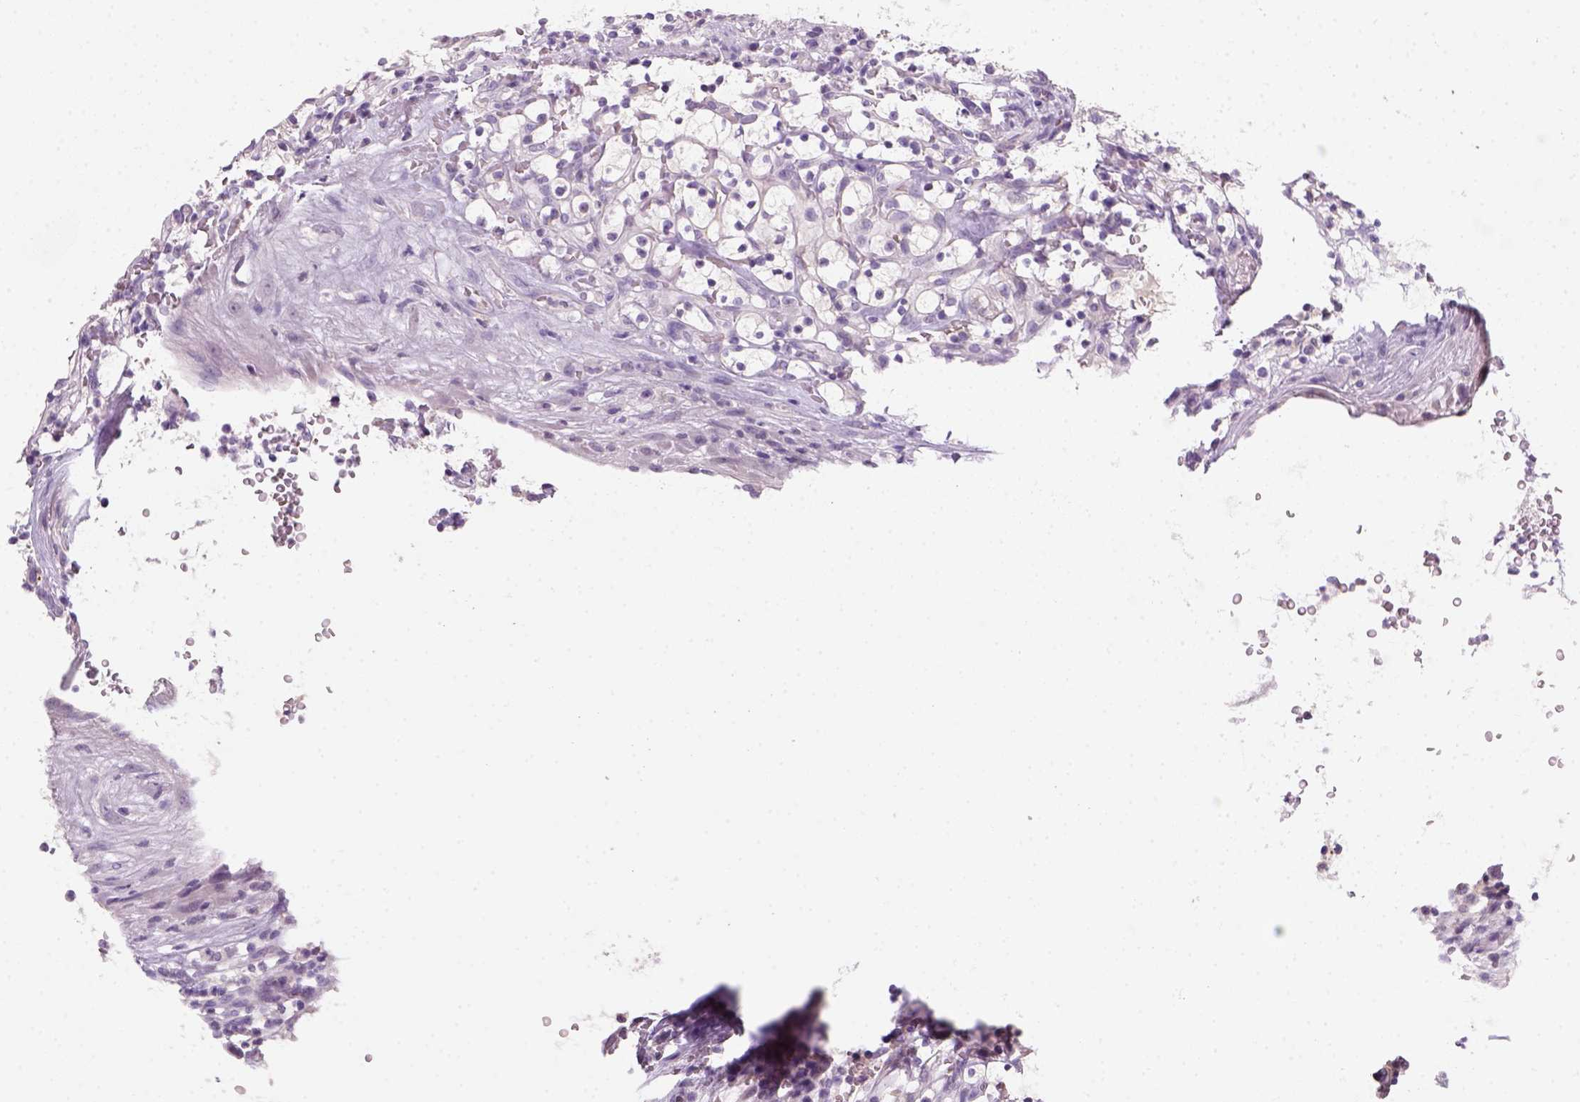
{"staining": {"intensity": "negative", "quantity": "none", "location": "none"}, "tissue": "renal cancer", "cell_type": "Tumor cells", "image_type": "cancer", "snomed": [{"axis": "morphology", "description": "Adenocarcinoma, NOS"}, {"axis": "topography", "description": "Kidney"}], "caption": "A high-resolution histopathology image shows immunohistochemistry staining of renal cancer, which reveals no significant positivity in tumor cells.", "gene": "ZMAT4", "patient": {"sex": "female", "age": 64}}